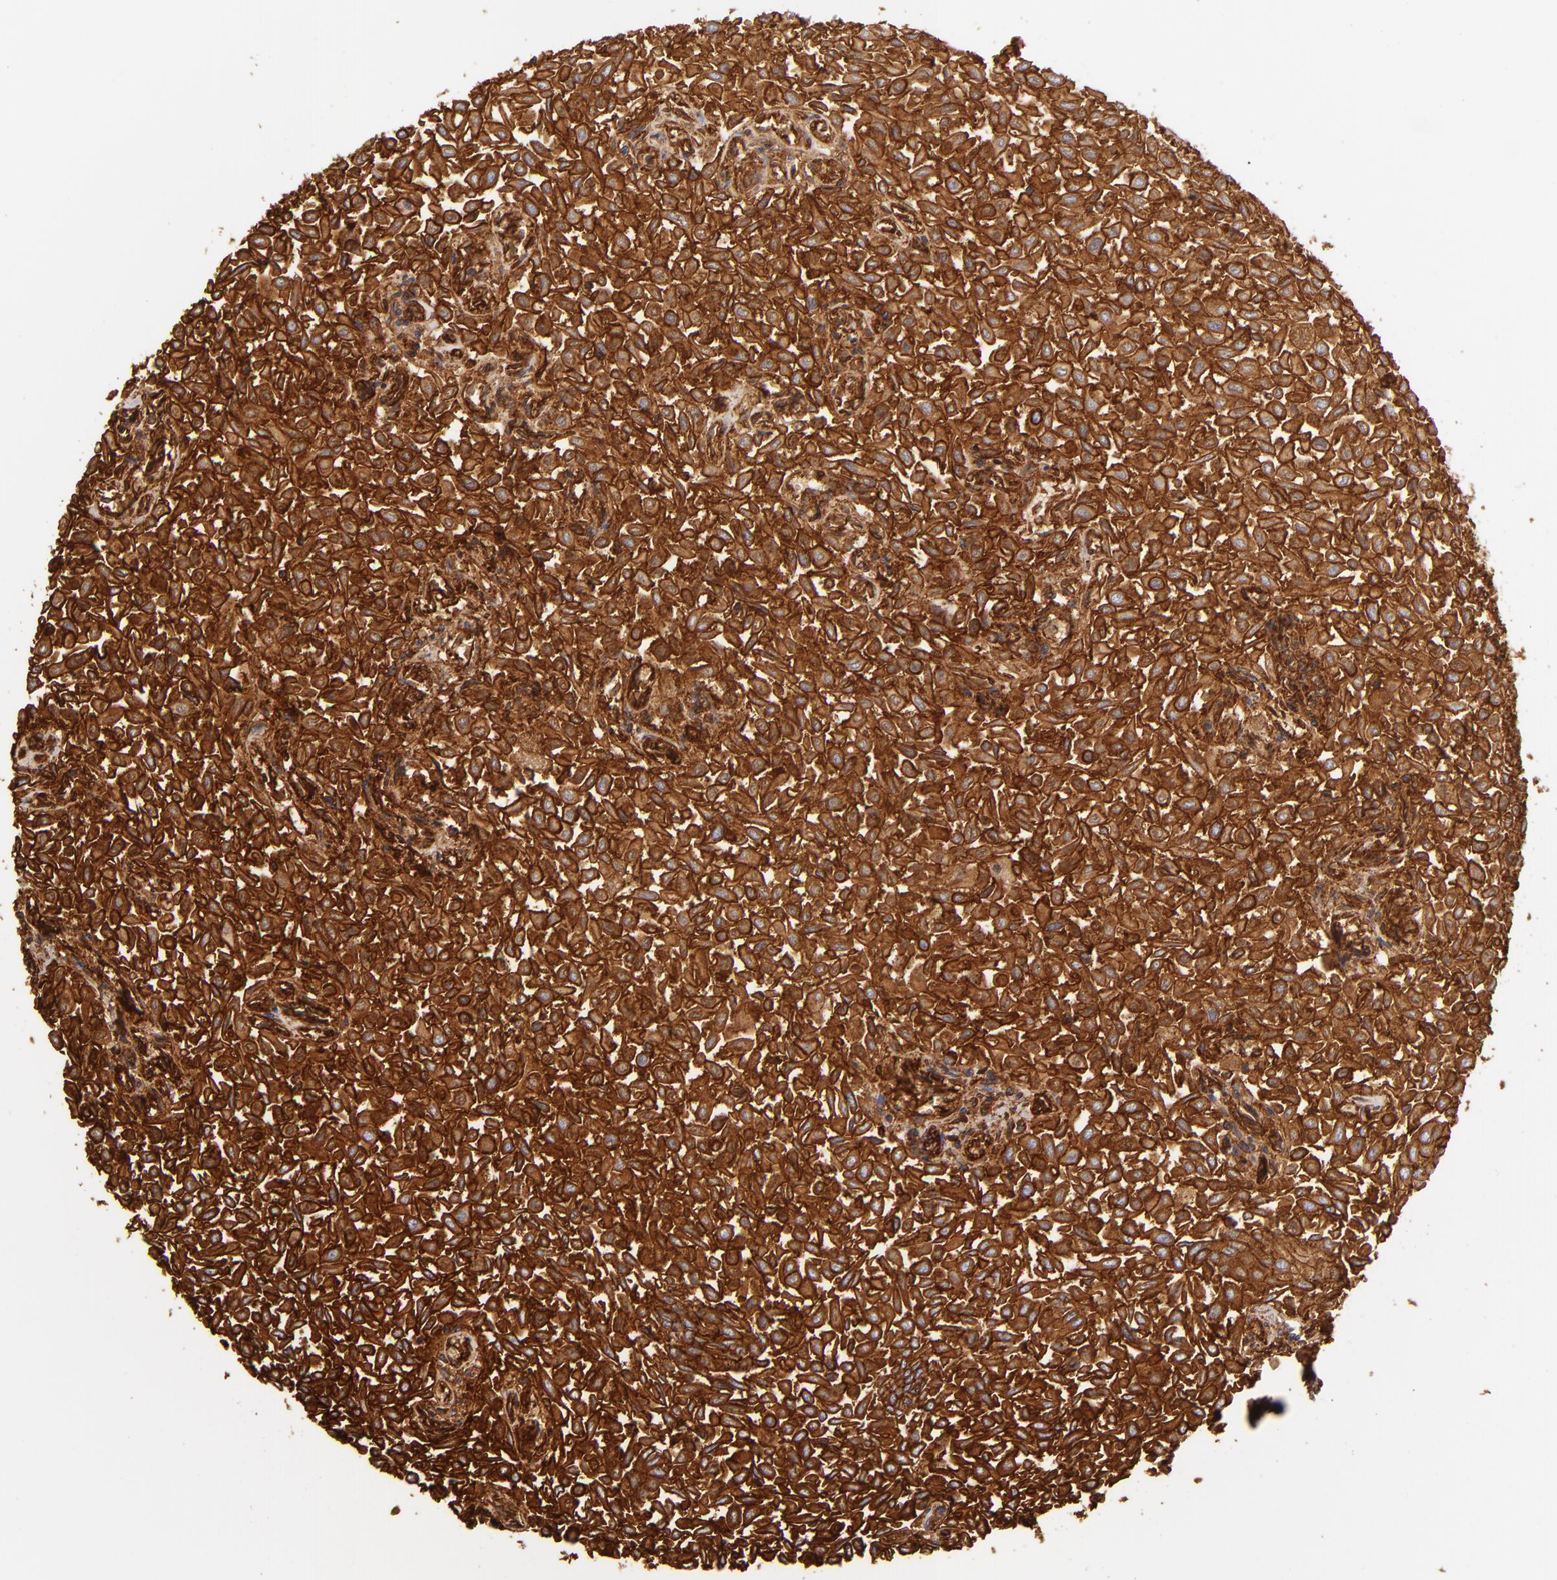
{"staining": {"intensity": "strong", "quantity": ">75%", "location": "cytoplasmic/membranous"}, "tissue": "urothelial cancer", "cell_type": "Tumor cells", "image_type": "cancer", "snomed": [{"axis": "morphology", "description": "Urothelial carcinoma, Low grade"}, {"axis": "topography", "description": "Urinary bladder"}], "caption": "Immunohistochemical staining of human urothelial carcinoma (low-grade) shows strong cytoplasmic/membranous protein expression in approximately >75% of tumor cells. (DAB (3,3'-diaminobenzidine) = brown stain, brightfield microscopy at high magnification).", "gene": "CD151", "patient": {"sex": "male", "age": 64}}